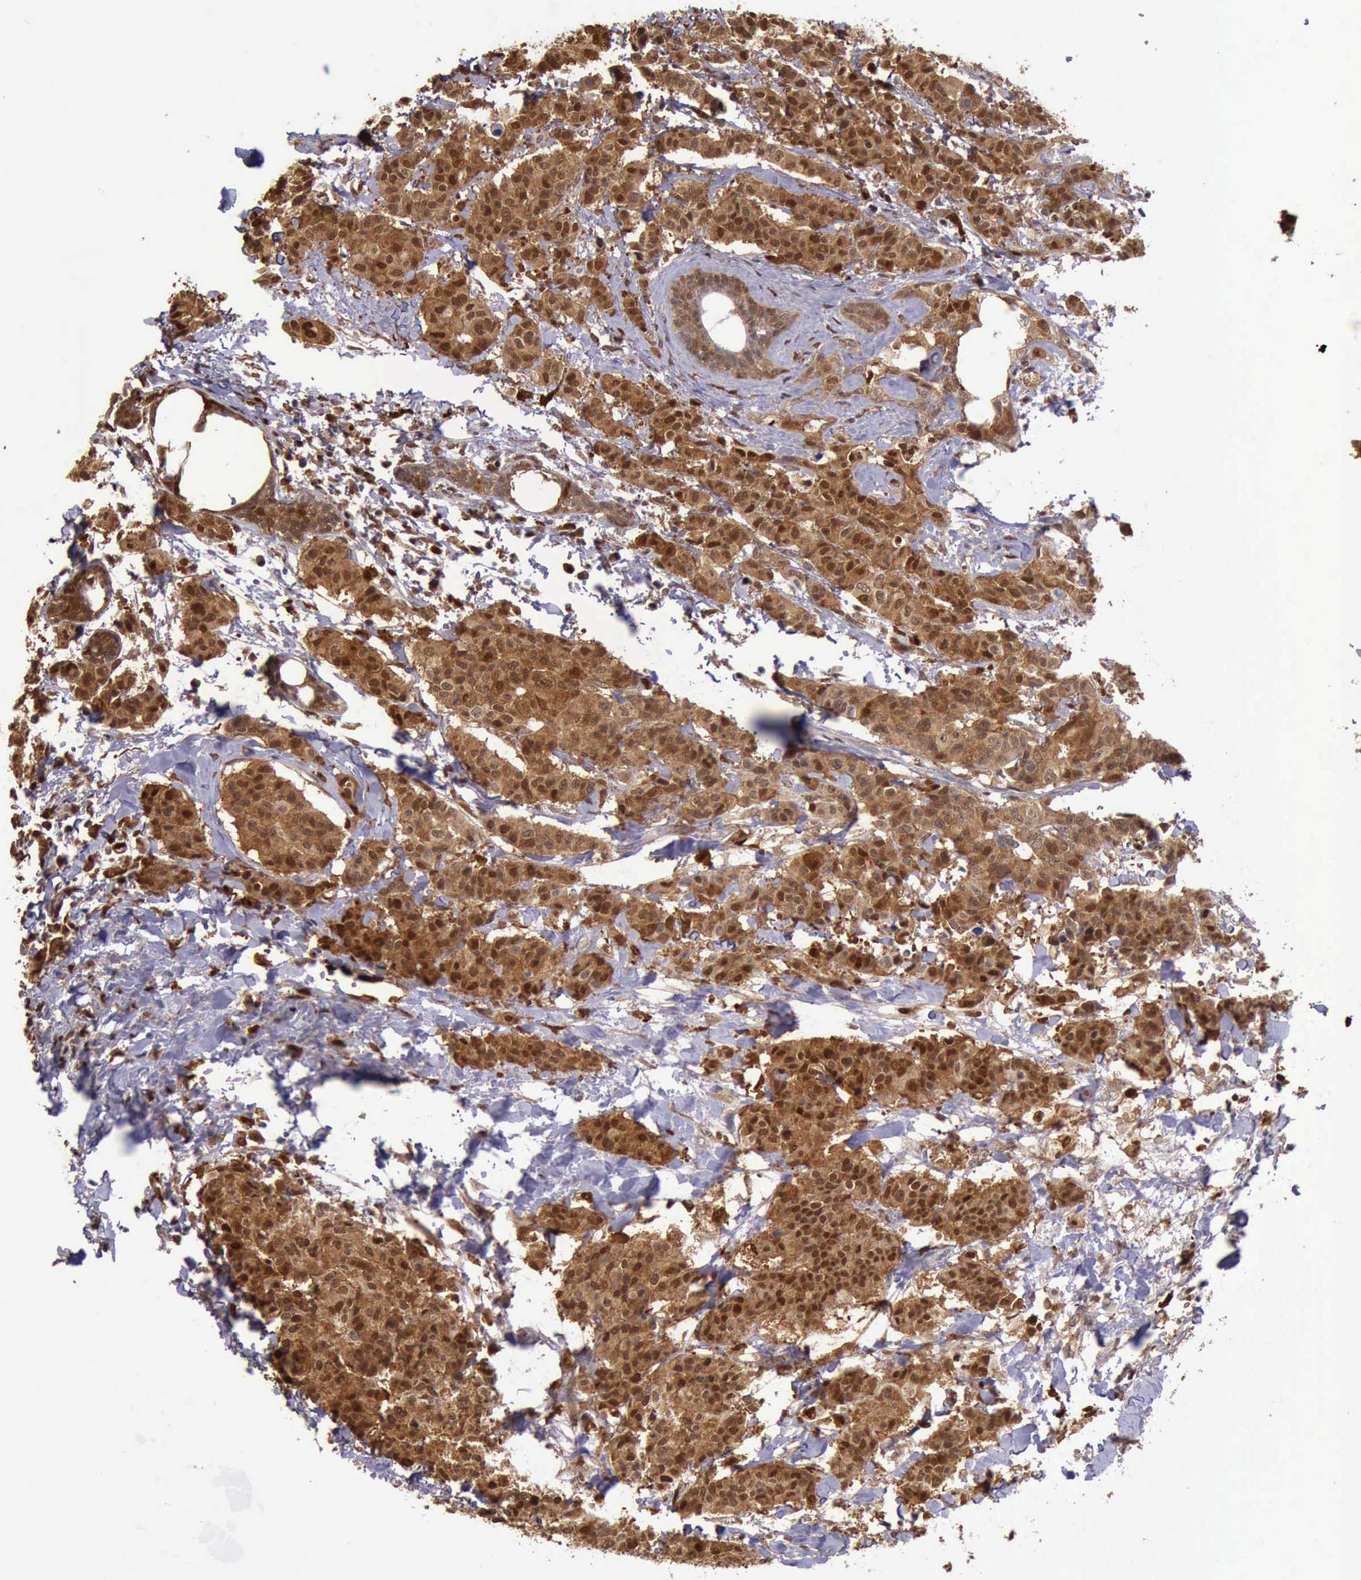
{"staining": {"intensity": "strong", "quantity": ">75%", "location": "cytoplasmic/membranous,nuclear"}, "tissue": "breast cancer", "cell_type": "Tumor cells", "image_type": "cancer", "snomed": [{"axis": "morphology", "description": "Duct carcinoma"}, {"axis": "topography", "description": "Breast"}], "caption": "Protein expression analysis of breast cancer reveals strong cytoplasmic/membranous and nuclear positivity in approximately >75% of tumor cells.", "gene": "TYMP", "patient": {"sex": "female", "age": 40}}